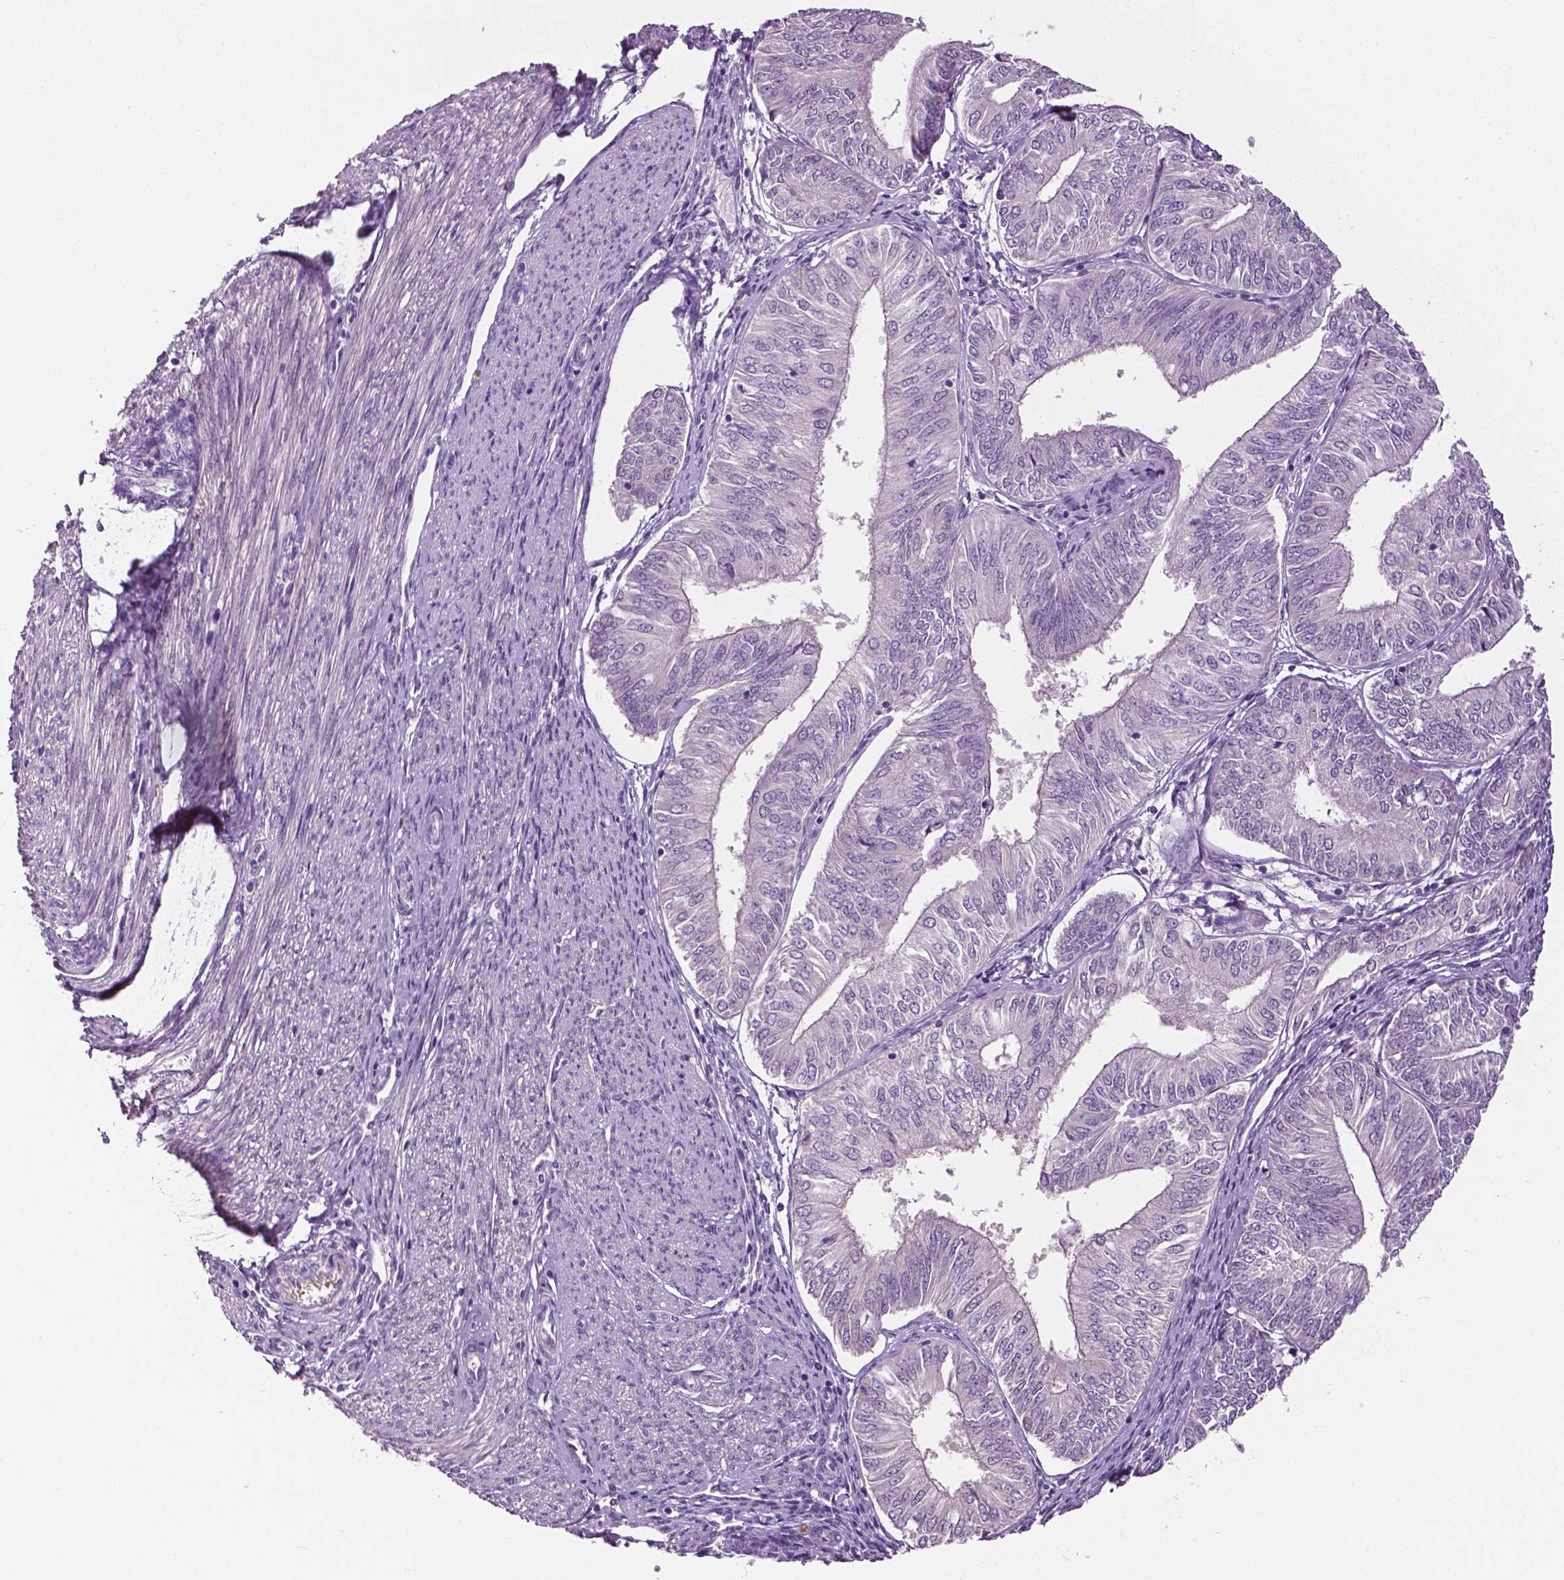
{"staining": {"intensity": "negative", "quantity": "none", "location": "none"}, "tissue": "endometrial cancer", "cell_type": "Tumor cells", "image_type": "cancer", "snomed": [{"axis": "morphology", "description": "Adenocarcinoma, NOS"}, {"axis": "topography", "description": "Endometrium"}], "caption": "A high-resolution histopathology image shows IHC staining of adenocarcinoma (endometrial), which shows no significant expression in tumor cells. (DAB immunohistochemistry (IHC), high magnification).", "gene": "PTPN5", "patient": {"sex": "female", "age": 58}}